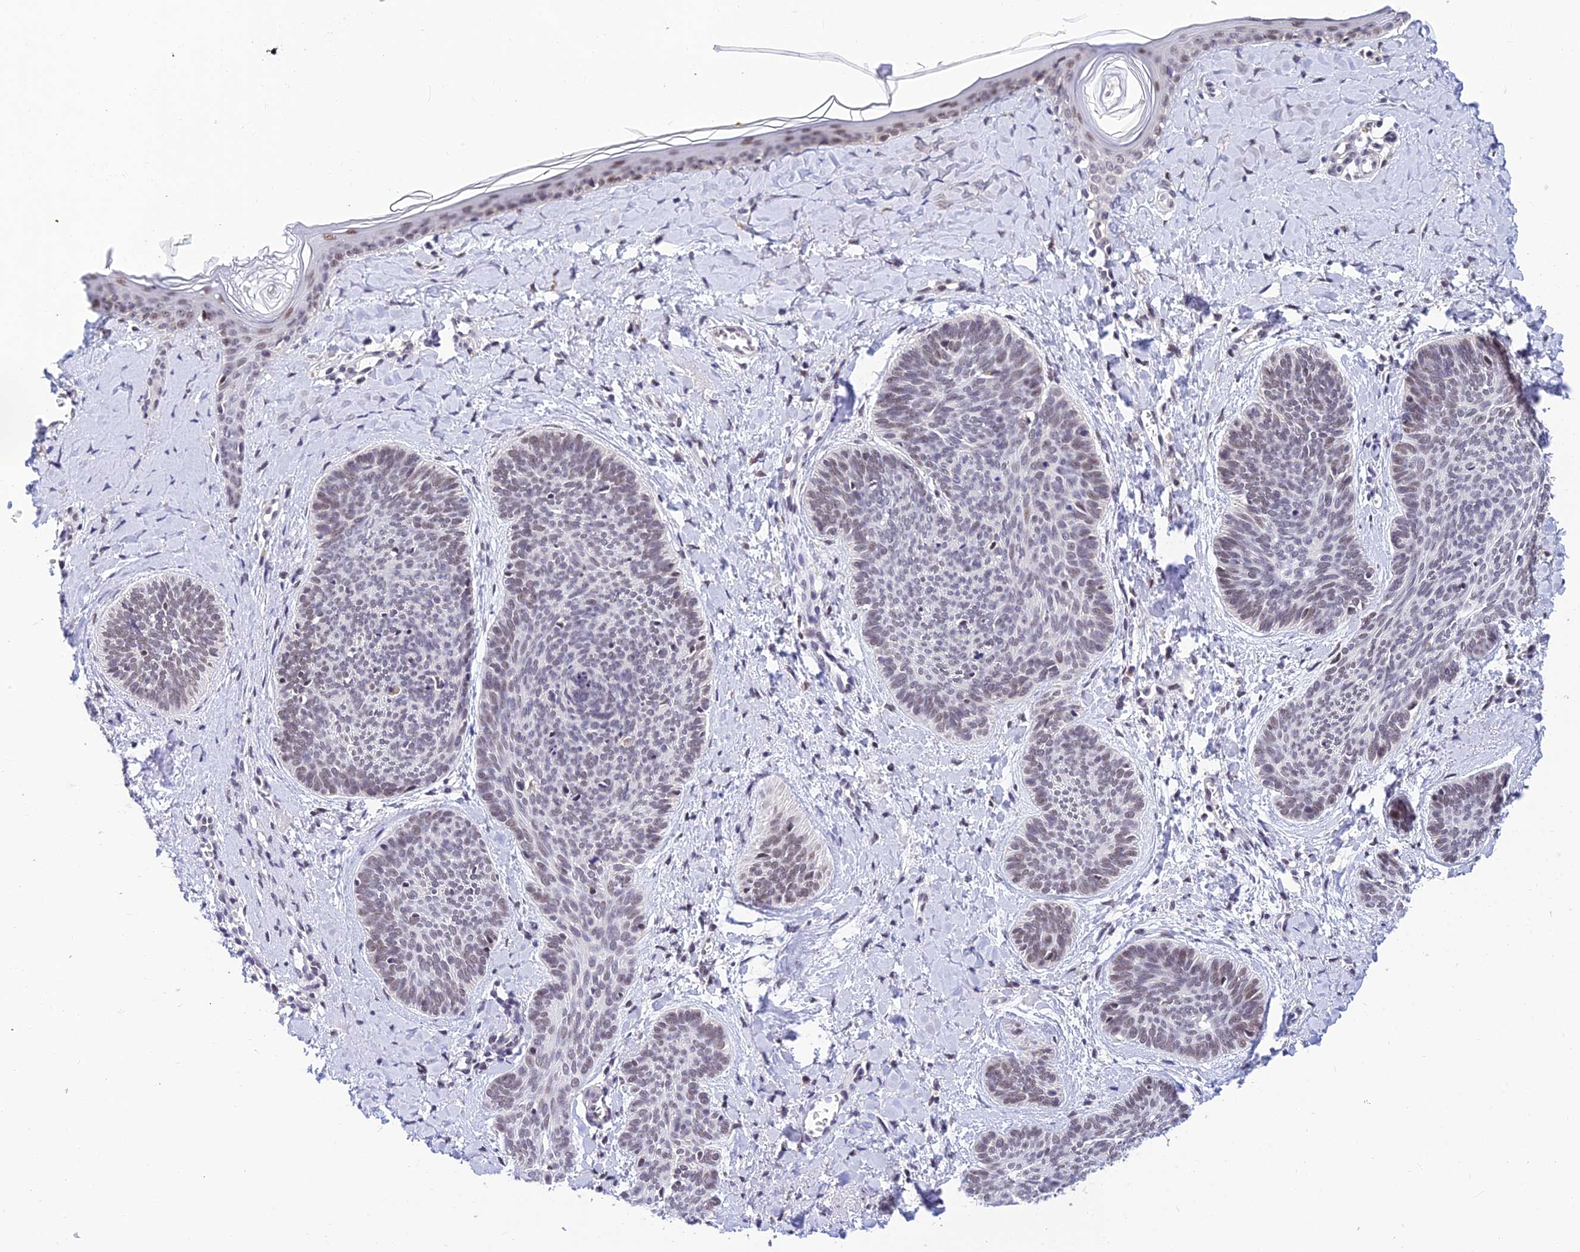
{"staining": {"intensity": "weak", "quantity": "25%-75%", "location": "nuclear"}, "tissue": "skin cancer", "cell_type": "Tumor cells", "image_type": "cancer", "snomed": [{"axis": "morphology", "description": "Basal cell carcinoma"}, {"axis": "topography", "description": "Skin"}], "caption": "This histopathology image reveals IHC staining of basal cell carcinoma (skin), with low weak nuclear expression in approximately 25%-75% of tumor cells.", "gene": "C2orf49", "patient": {"sex": "female", "age": 81}}